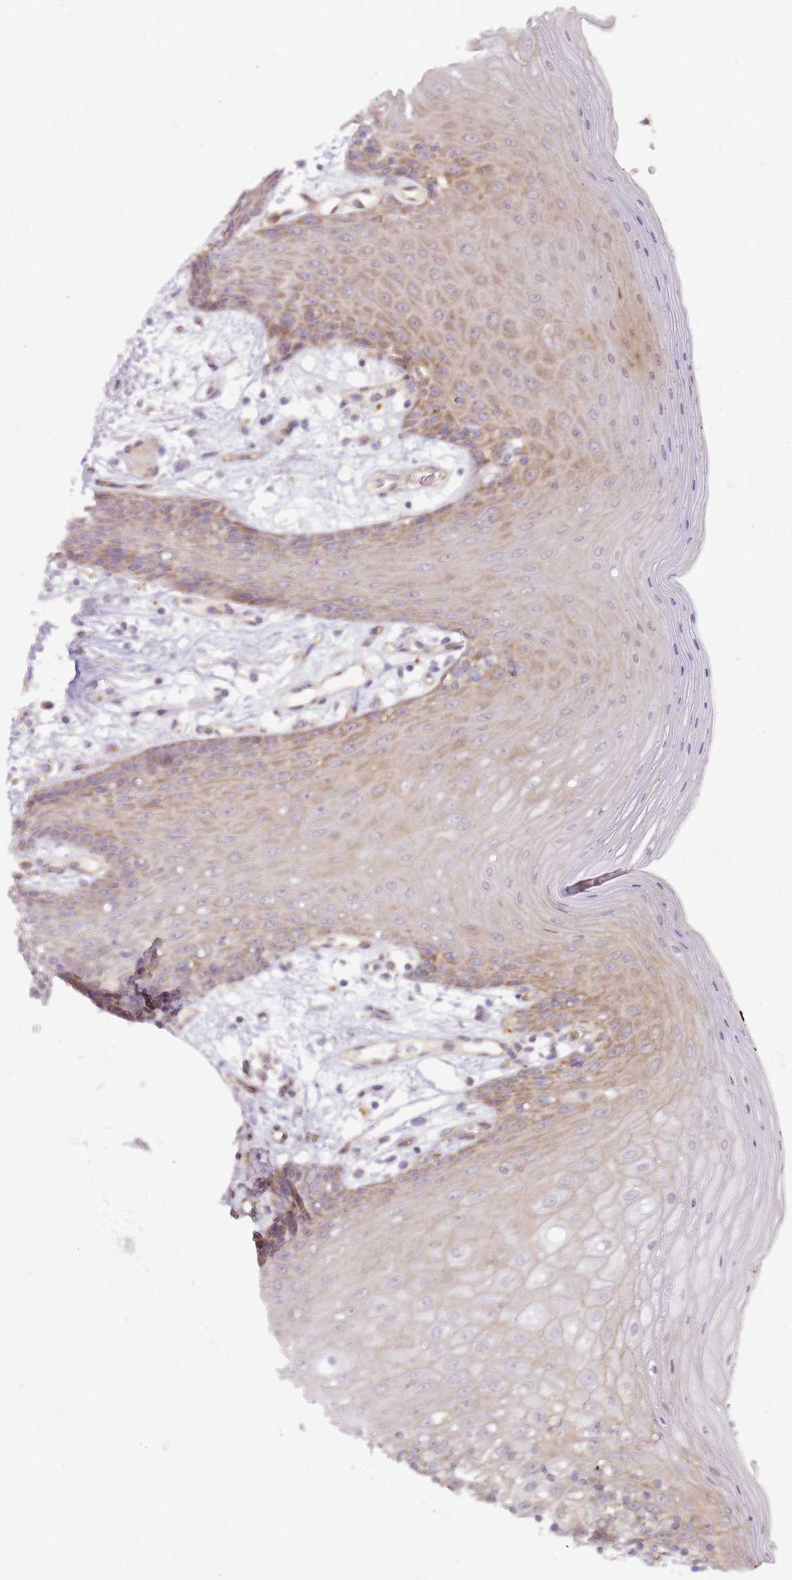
{"staining": {"intensity": "moderate", "quantity": "25%-75%", "location": "cytoplasmic/membranous"}, "tissue": "oral mucosa", "cell_type": "Squamous epithelial cells", "image_type": "normal", "snomed": [{"axis": "morphology", "description": "Normal tissue, NOS"}, {"axis": "topography", "description": "Oral tissue"}, {"axis": "topography", "description": "Tounge, NOS"}], "caption": "Benign oral mucosa shows moderate cytoplasmic/membranous positivity in about 25%-75% of squamous epithelial cells.", "gene": "GRAP", "patient": {"sex": "female", "age": 59}}